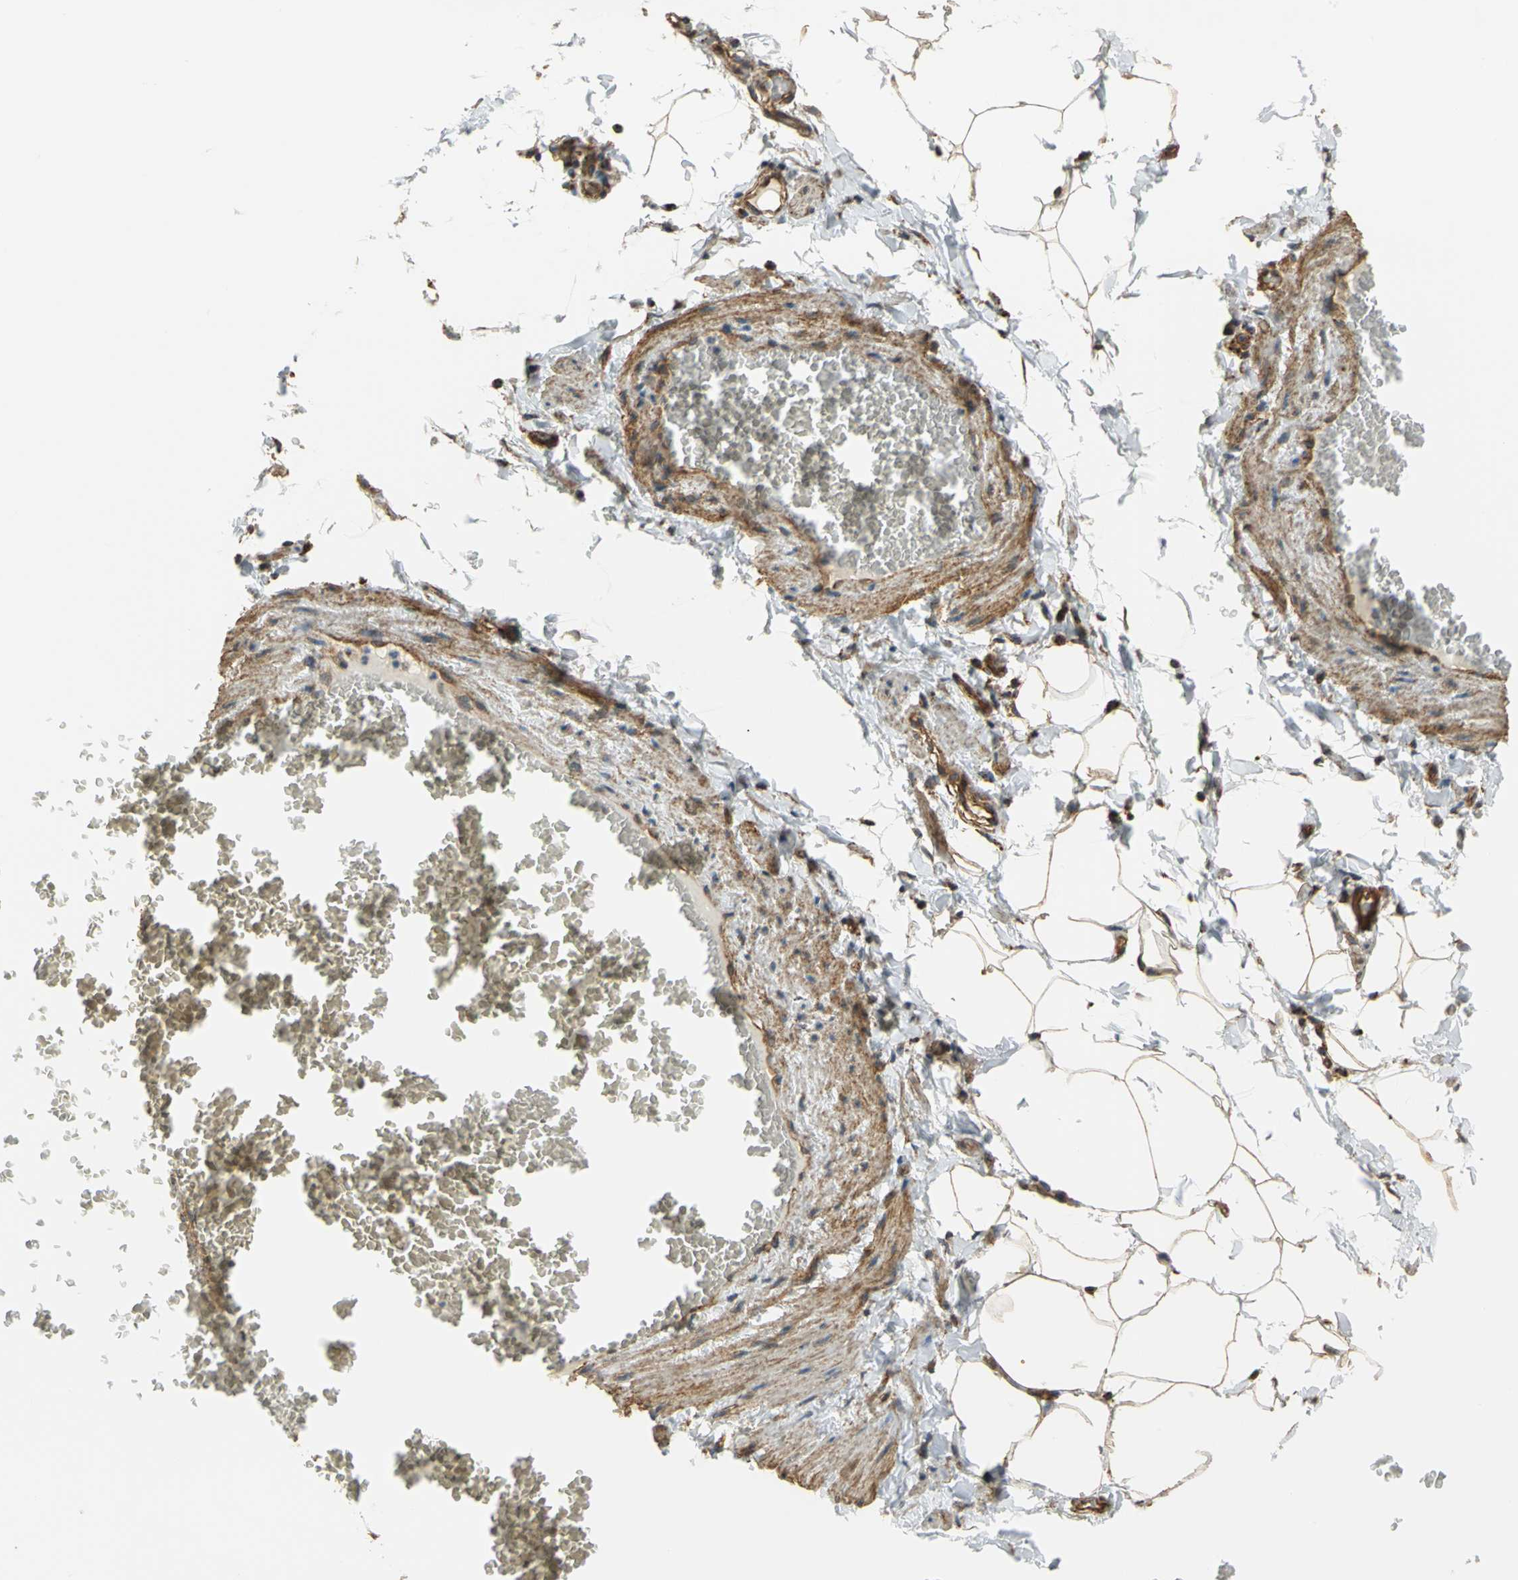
{"staining": {"intensity": "weak", "quantity": ">75%", "location": "cytoplasmic/membranous"}, "tissue": "adipose tissue", "cell_type": "Adipocytes", "image_type": "normal", "snomed": [{"axis": "morphology", "description": "Normal tissue, NOS"}, {"axis": "topography", "description": "Vascular tissue"}], "caption": "This histopathology image displays immunohistochemistry (IHC) staining of benign adipose tissue, with low weak cytoplasmic/membranous positivity in approximately >75% of adipocytes.", "gene": "MRPS22", "patient": {"sex": "male", "age": 41}}